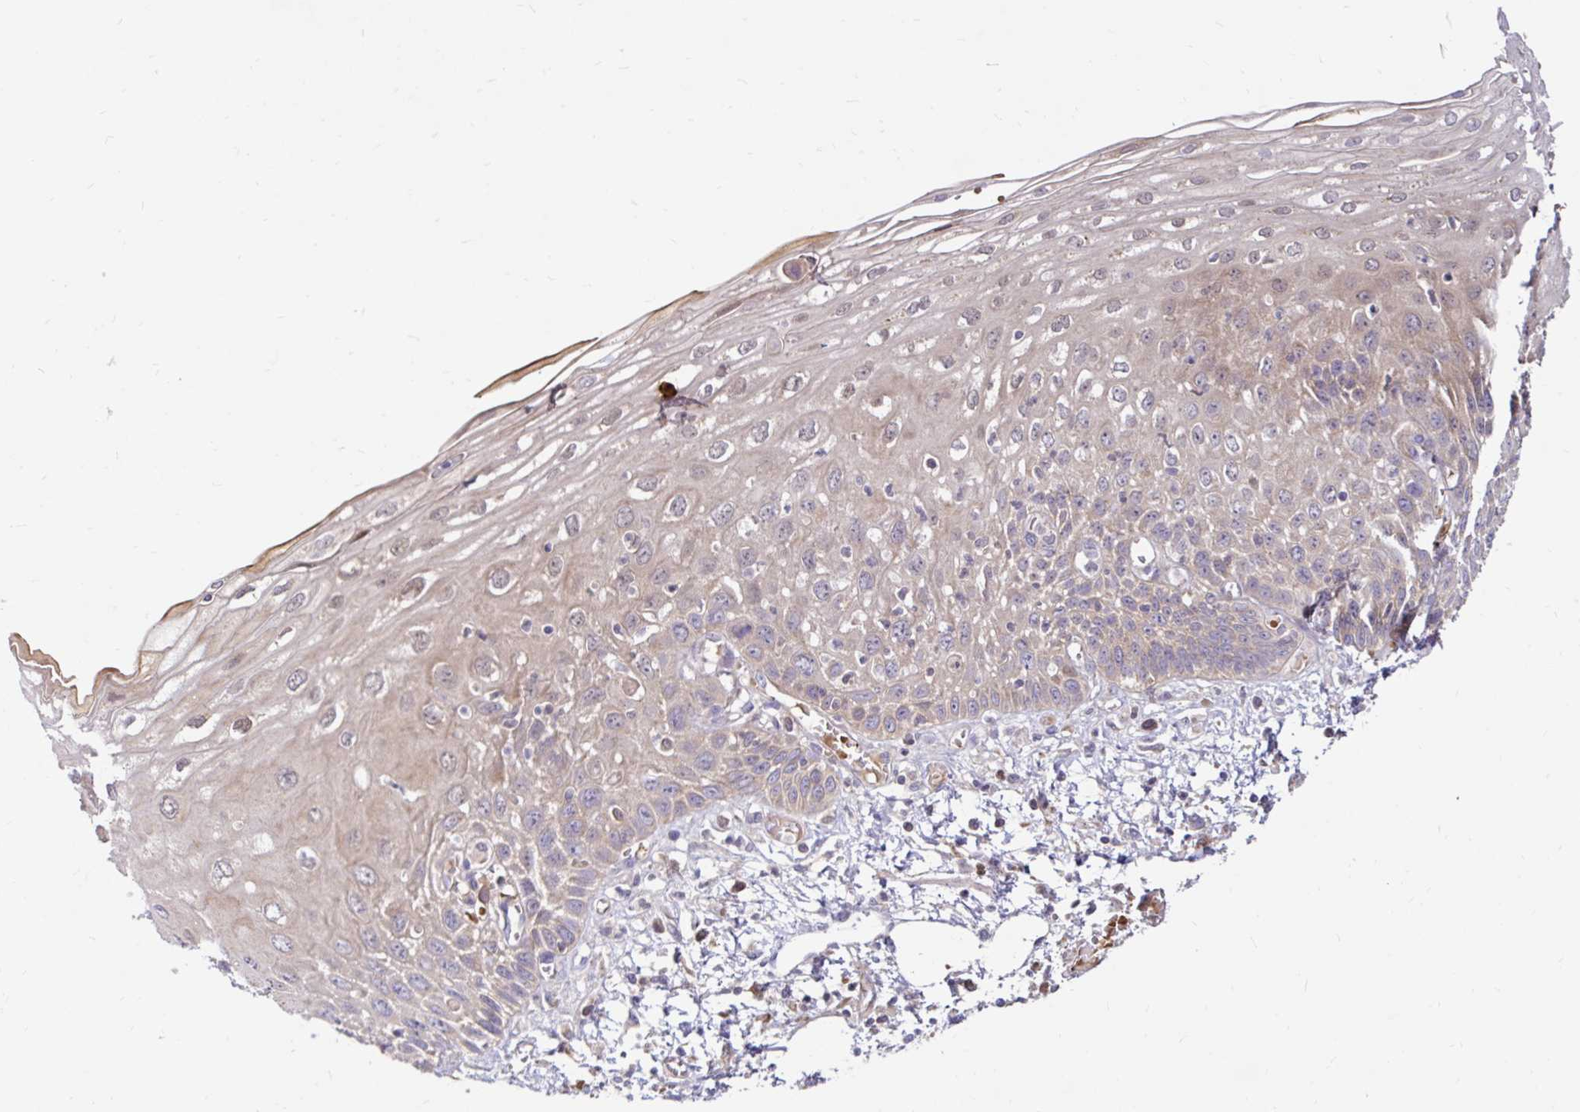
{"staining": {"intensity": "weak", "quantity": "25%-75%", "location": "cytoplasmic/membranous,nuclear"}, "tissue": "esophagus", "cell_type": "Squamous epithelial cells", "image_type": "normal", "snomed": [{"axis": "morphology", "description": "Normal tissue, NOS"}, {"axis": "morphology", "description": "Adenocarcinoma, NOS"}, {"axis": "topography", "description": "Esophagus"}], "caption": "Immunohistochemical staining of unremarkable human esophagus reveals low levels of weak cytoplasmic/membranous,nuclear expression in approximately 25%-75% of squamous epithelial cells.", "gene": "ARHGEF37", "patient": {"sex": "male", "age": 81}}